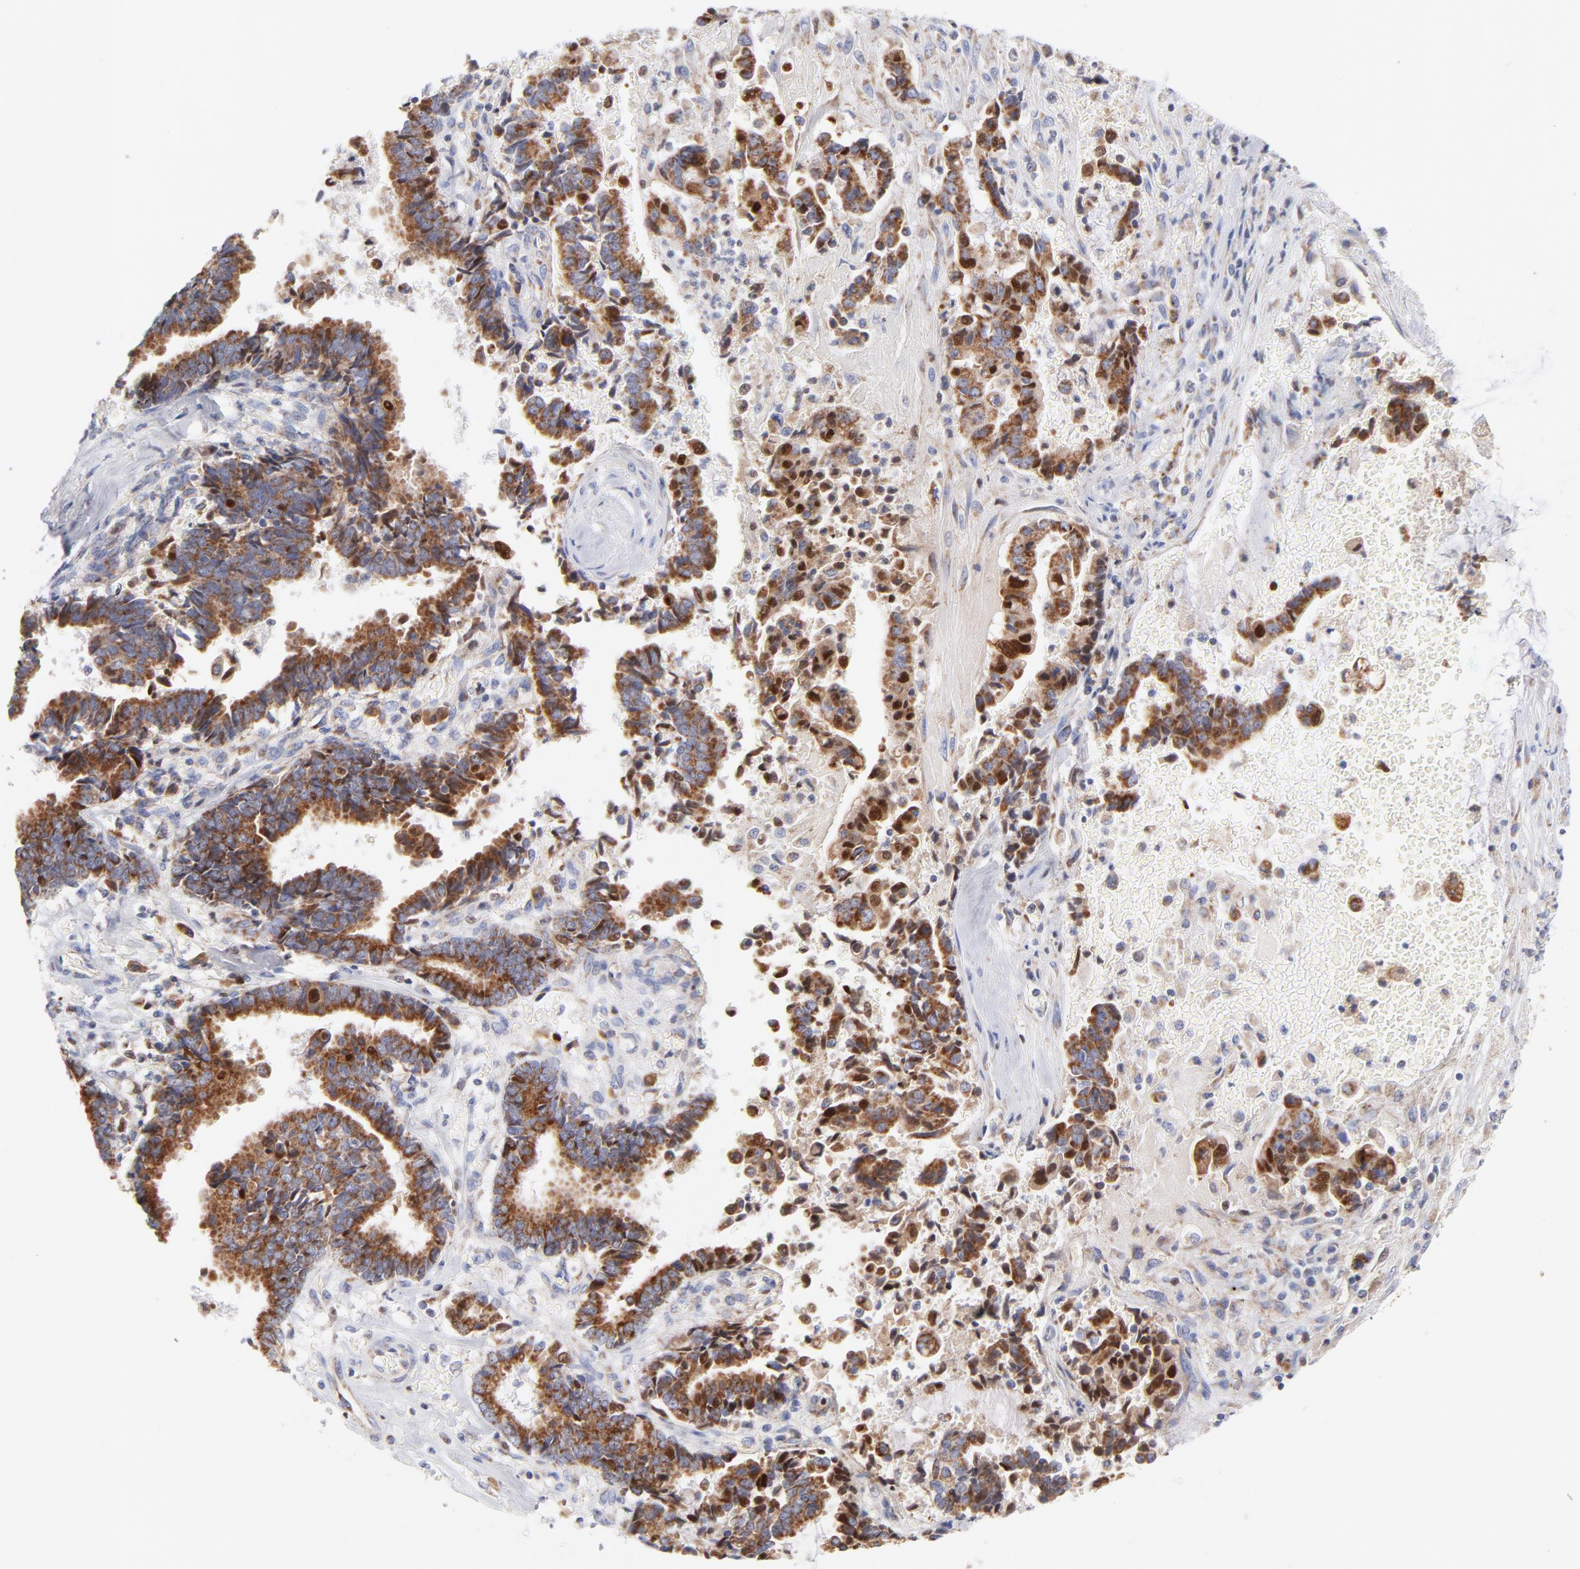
{"staining": {"intensity": "strong", "quantity": ">75%", "location": "cytoplasmic/membranous"}, "tissue": "liver cancer", "cell_type": "Tumor cells", "image_type": "cancer", "snomed": [{"axis": "morphology", "description": "Cholangiocarcinoma"}, {"axis": "topography", "description": "Liver"}], "caption": "Protein expression analysis of liver cancer (cholangiocarcinoma) shows strong cytoplasmic/membranous staining in approximately >75% of tumor cells.", "gene": "TIMM8A", "patient": {"sex": "male", "age": 57}}